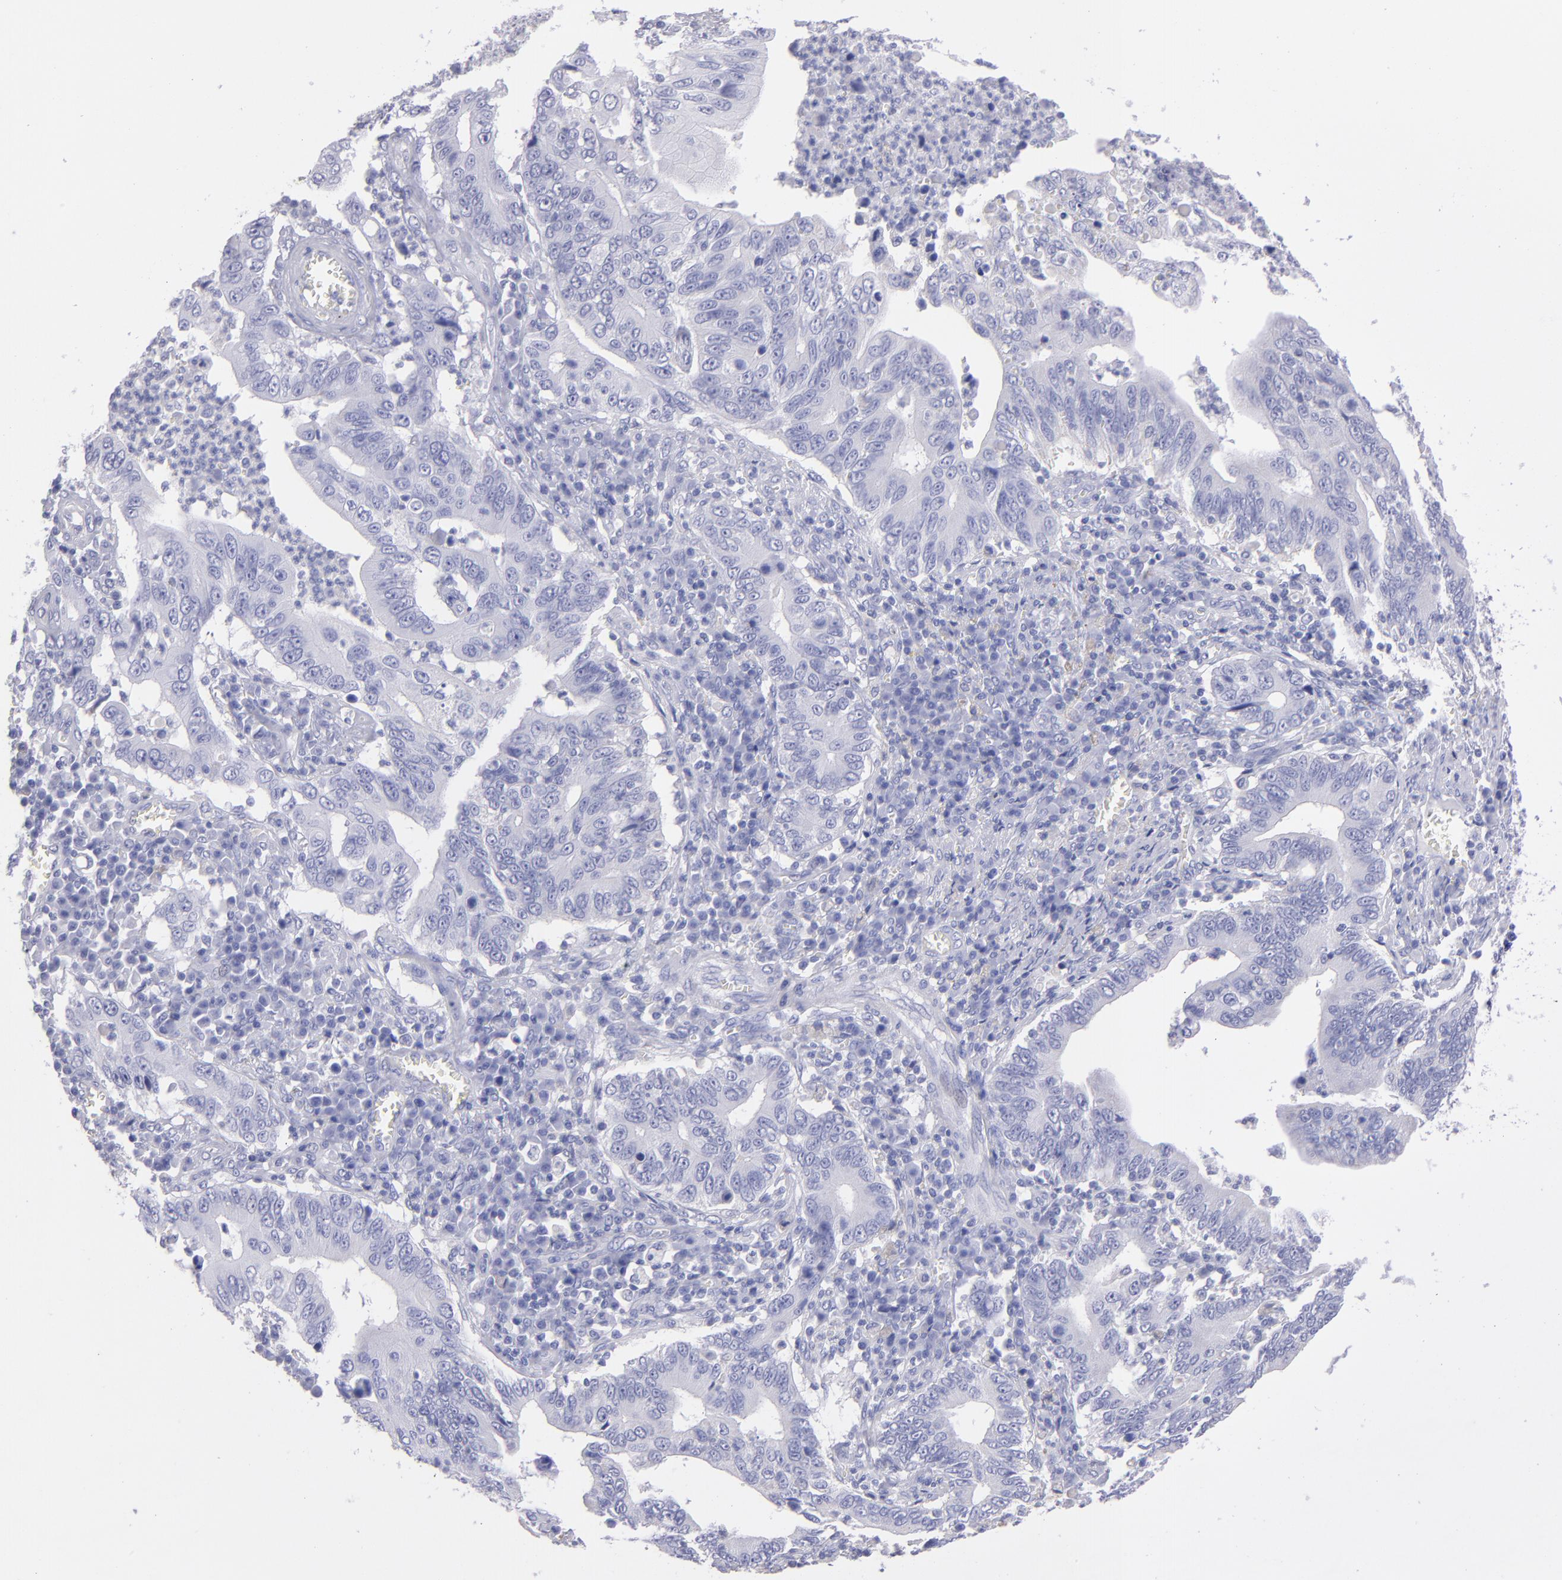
{"staining": {"intensity": "negative", "quantity": "none", "location": "none"}, "tissue": "stomach cancer", "cell_type": "Tumor cells", "image_type": "cancer", "snomed": [{"axis": "morphology", "description": "Adenocarcinoma, NOS"}, {"axis": "topography", "description": "Stomach, upper"}], "caption": "Micrograph shows no protein expression in tumor cells of stomach cancer tissue. Nuclei are stained in blue.", "gene": "TG", "patient": {"sex": "male", "age": 63}}